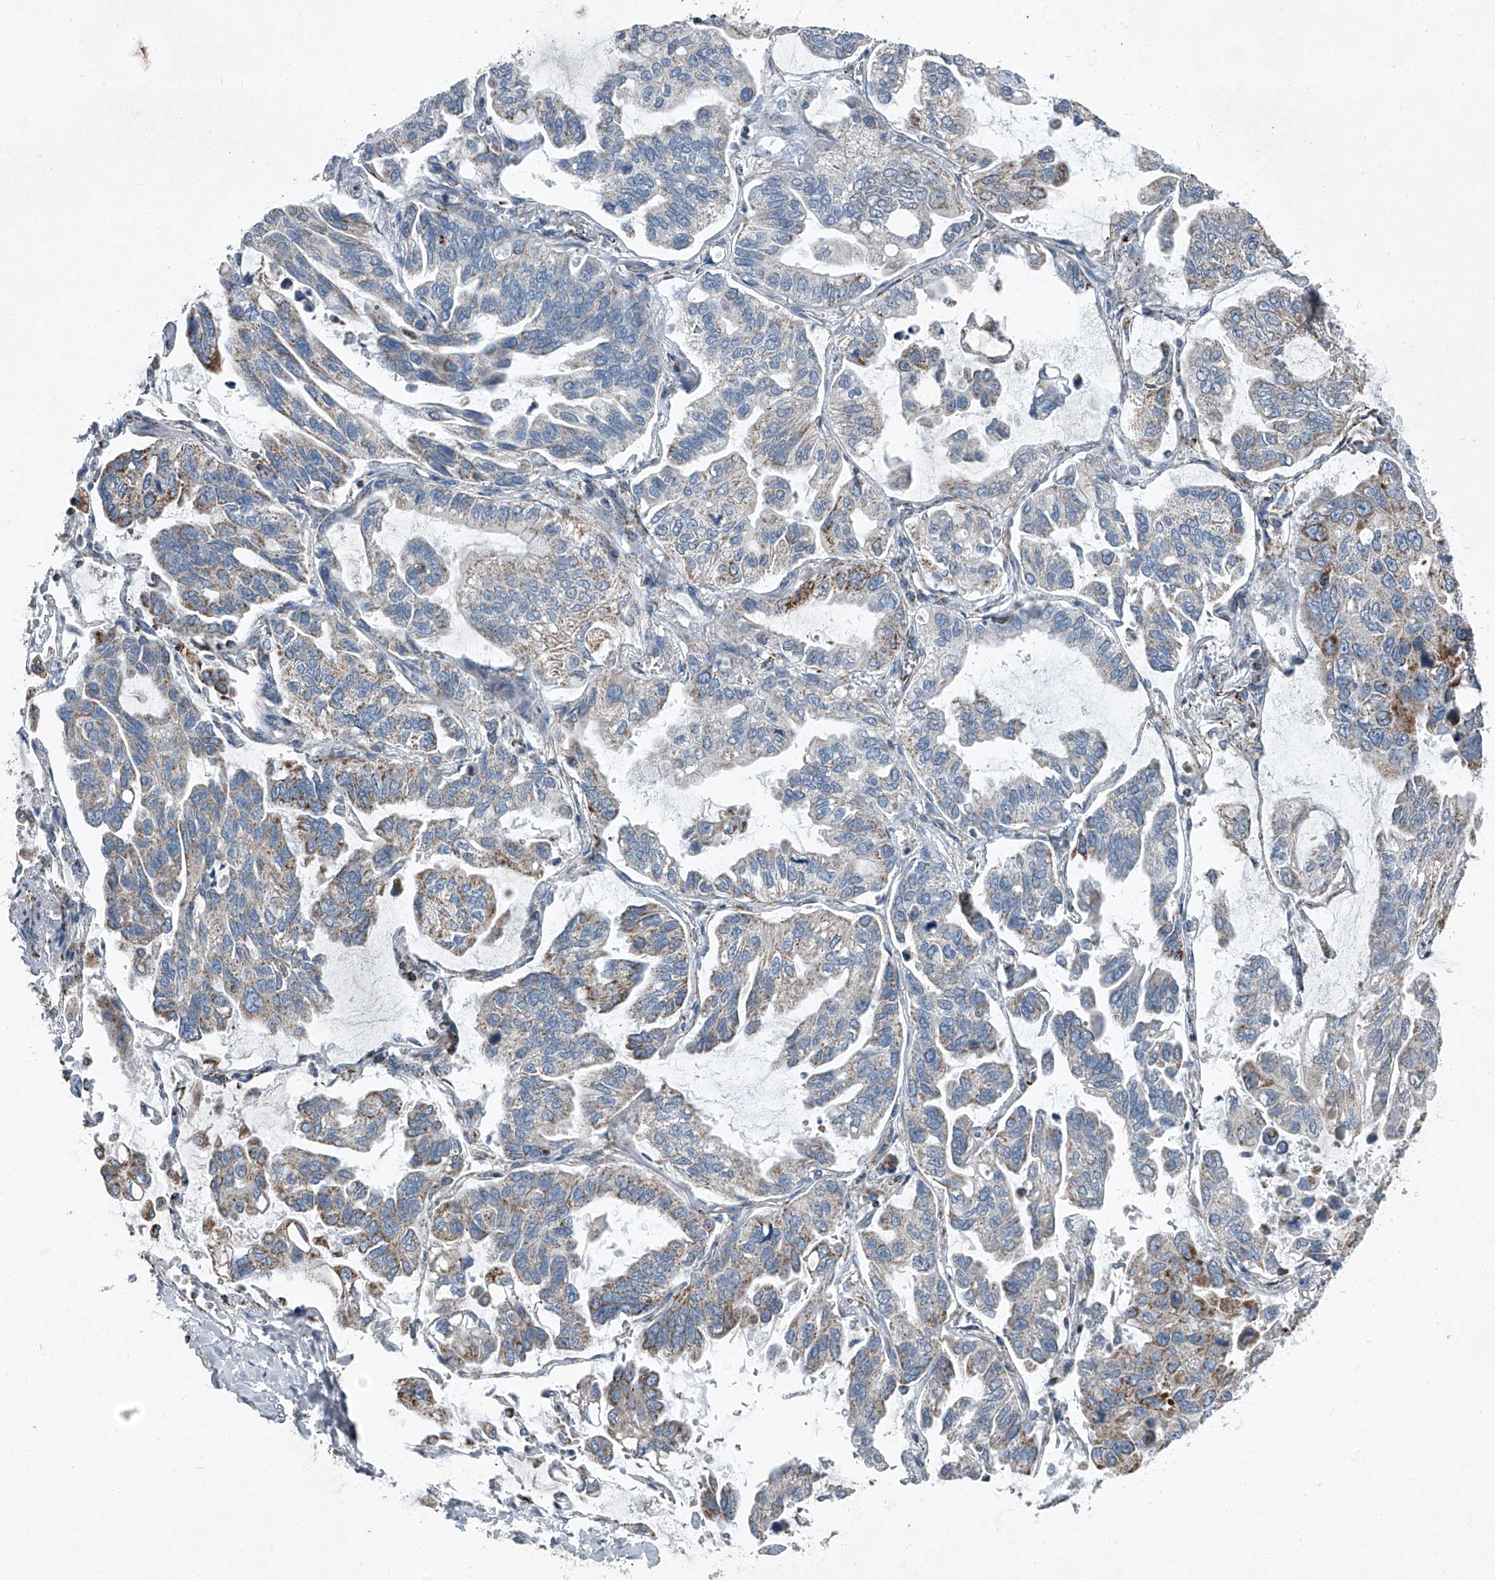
{"staining": {"intensity": "moderate", "quantity": "25%-75%", "location": "cytoplasmic/membranous"}, "tissue": "lung cancer", "cell_type": "Tumor cells", "image_type": "cancer", "snomed": [{"axis": "morphology", "description": "Adenocarcinoma, NOS"}, {"axis": "topography", "description": "Lung"}], "caption": "Moderate cytoplasmic/membranous expression for a protein is present in approximately 25%-75% of tumor cells of lung adenocarcinoma using immunohistochemistry (IHC).", "gene": "CHRNA7", "patient": {"sex": "male", "age": 64}}